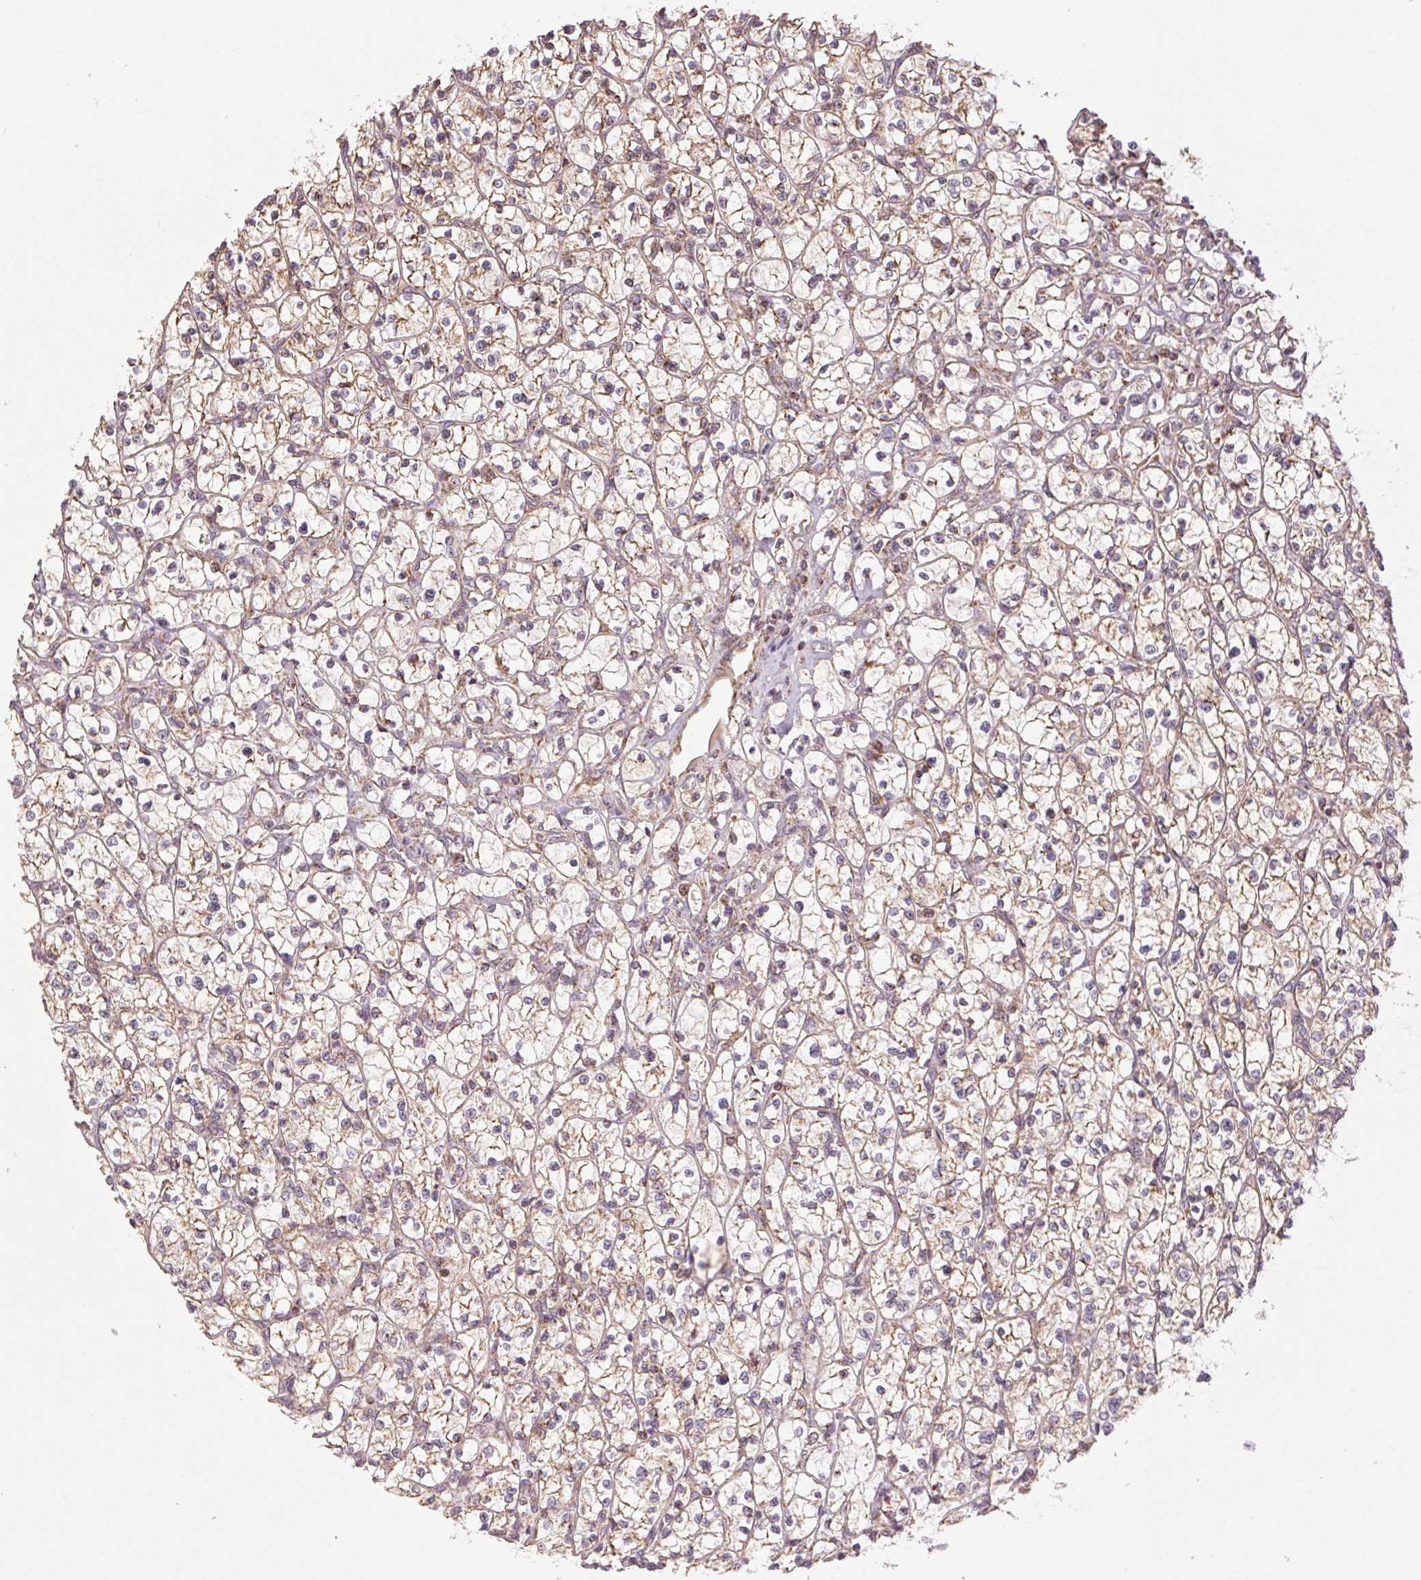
{"staining": {"intensity": "weak", "quantity": "25%-75%", "location": "cytoplasmic/membranous"}, "tissue": "renal cancer", "cell_type": "Tumor cells", "image_type": "cancer", "snomed": [{"axis": "morphology", "description": "Adenocarcinoma, NOS"}, {"axis": "topography", "description": "Kidney"}], "caption": "Human renal cancer (adenocarcinoma) stained with a protein marker reveals weak staining in tumor cells.", "gene": "CLASP1", "patient": {"sex": "female", "age": 64}}